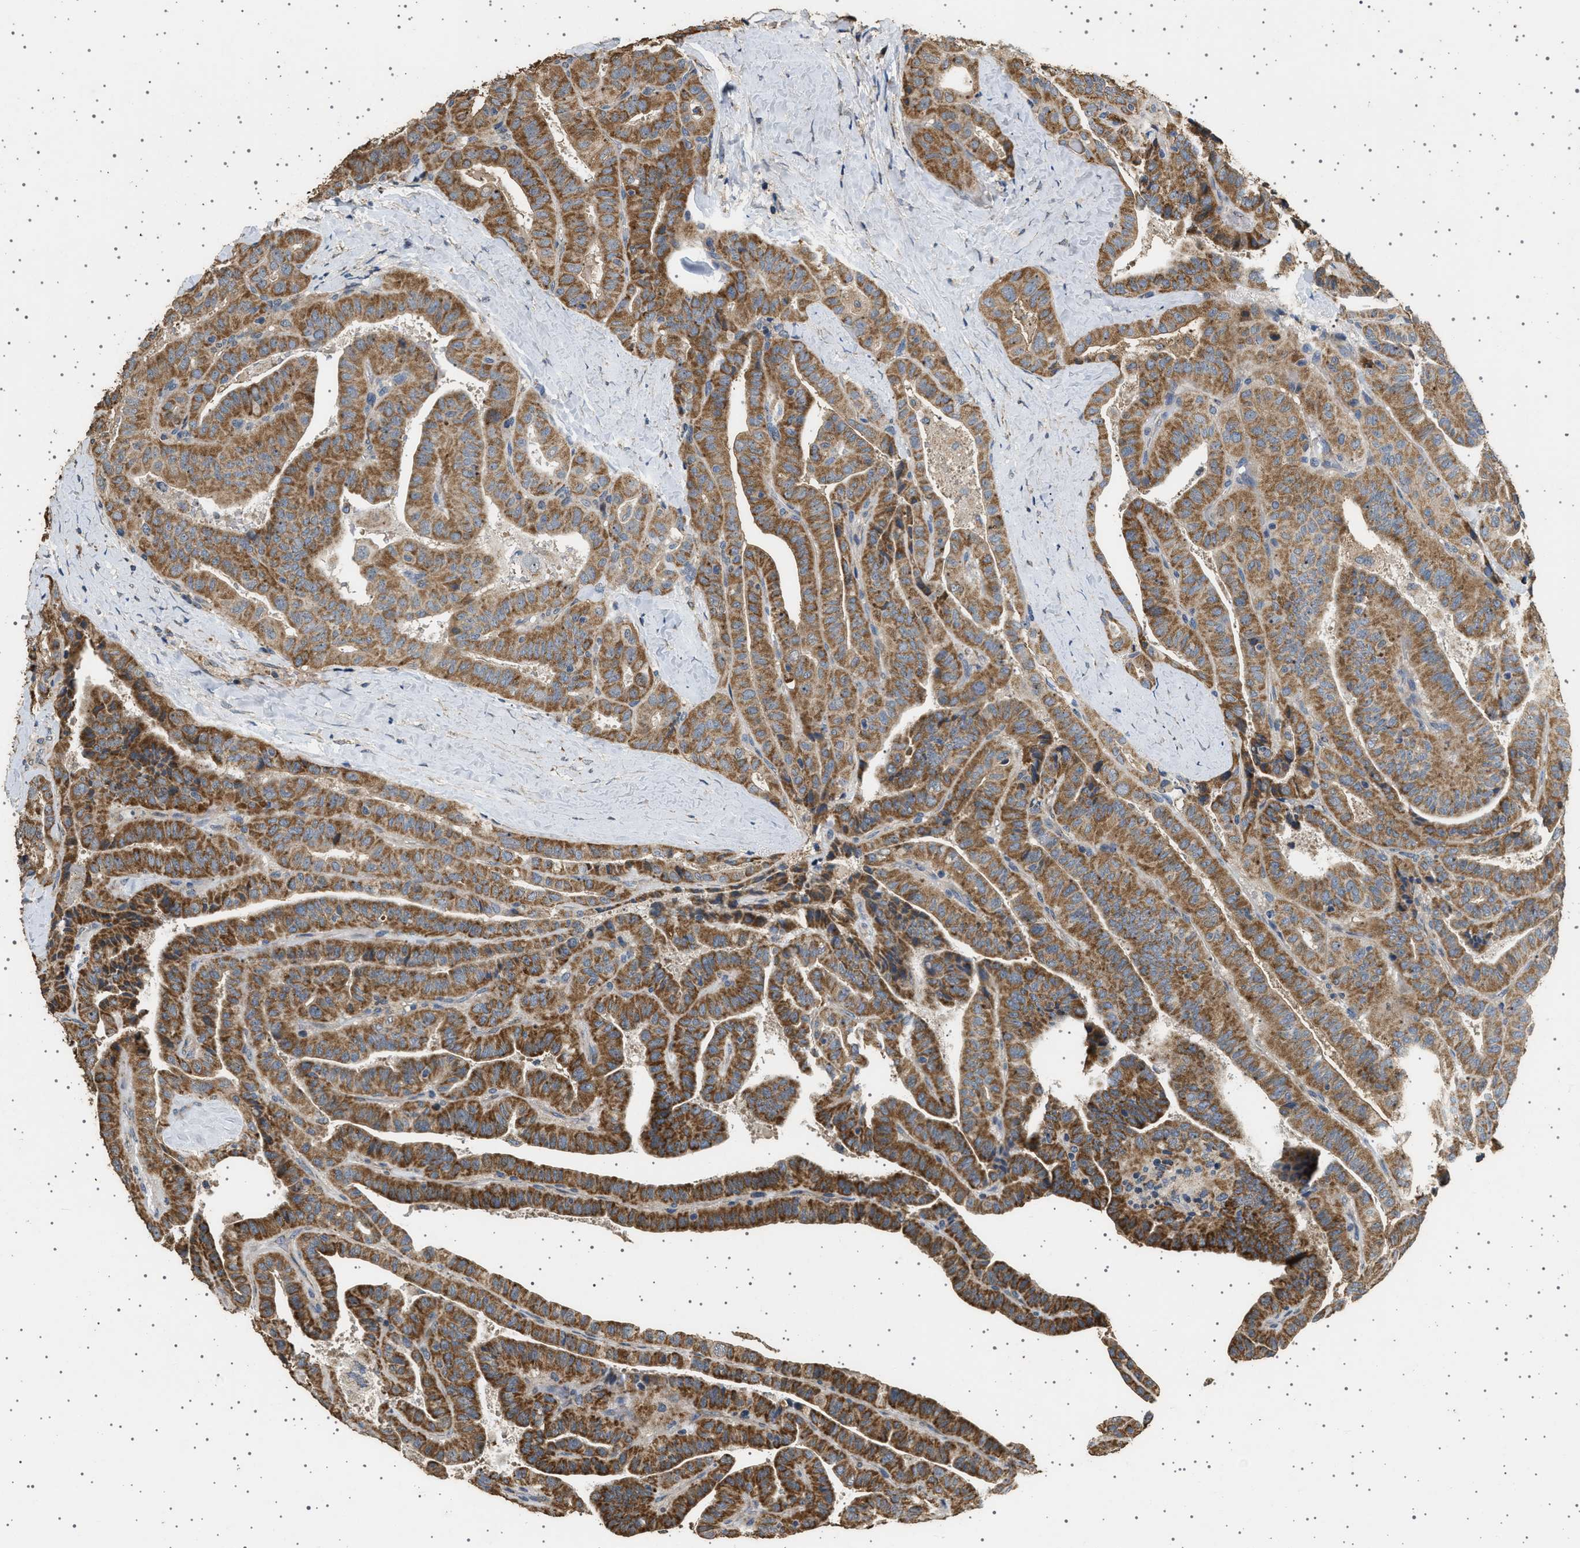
{"staining": {"intensity": "moderate", "quantity": ">75%", "location": "cytoplasmic/membranous"}, "tissue": "thyroid cancer", "cell_type": "Tumor cells", "image_type": "cancer", "snomed": [{"axis": "morphology", "description": "Papillary adenocarcinoma, NOS"}, {"axis": "topography", "description": "Thyroid gland"}], "caption": "A photomicrograph of human thyroid papillary adenocarcinoma stained for a protein exhibits moderate cytoplasmic/membranous brown staining in tumor cells. (DAB IHC with brightfield microscopy, high magnification).", "gene": "KCNA4", "patient": {"sex": "male", "age": 77}}